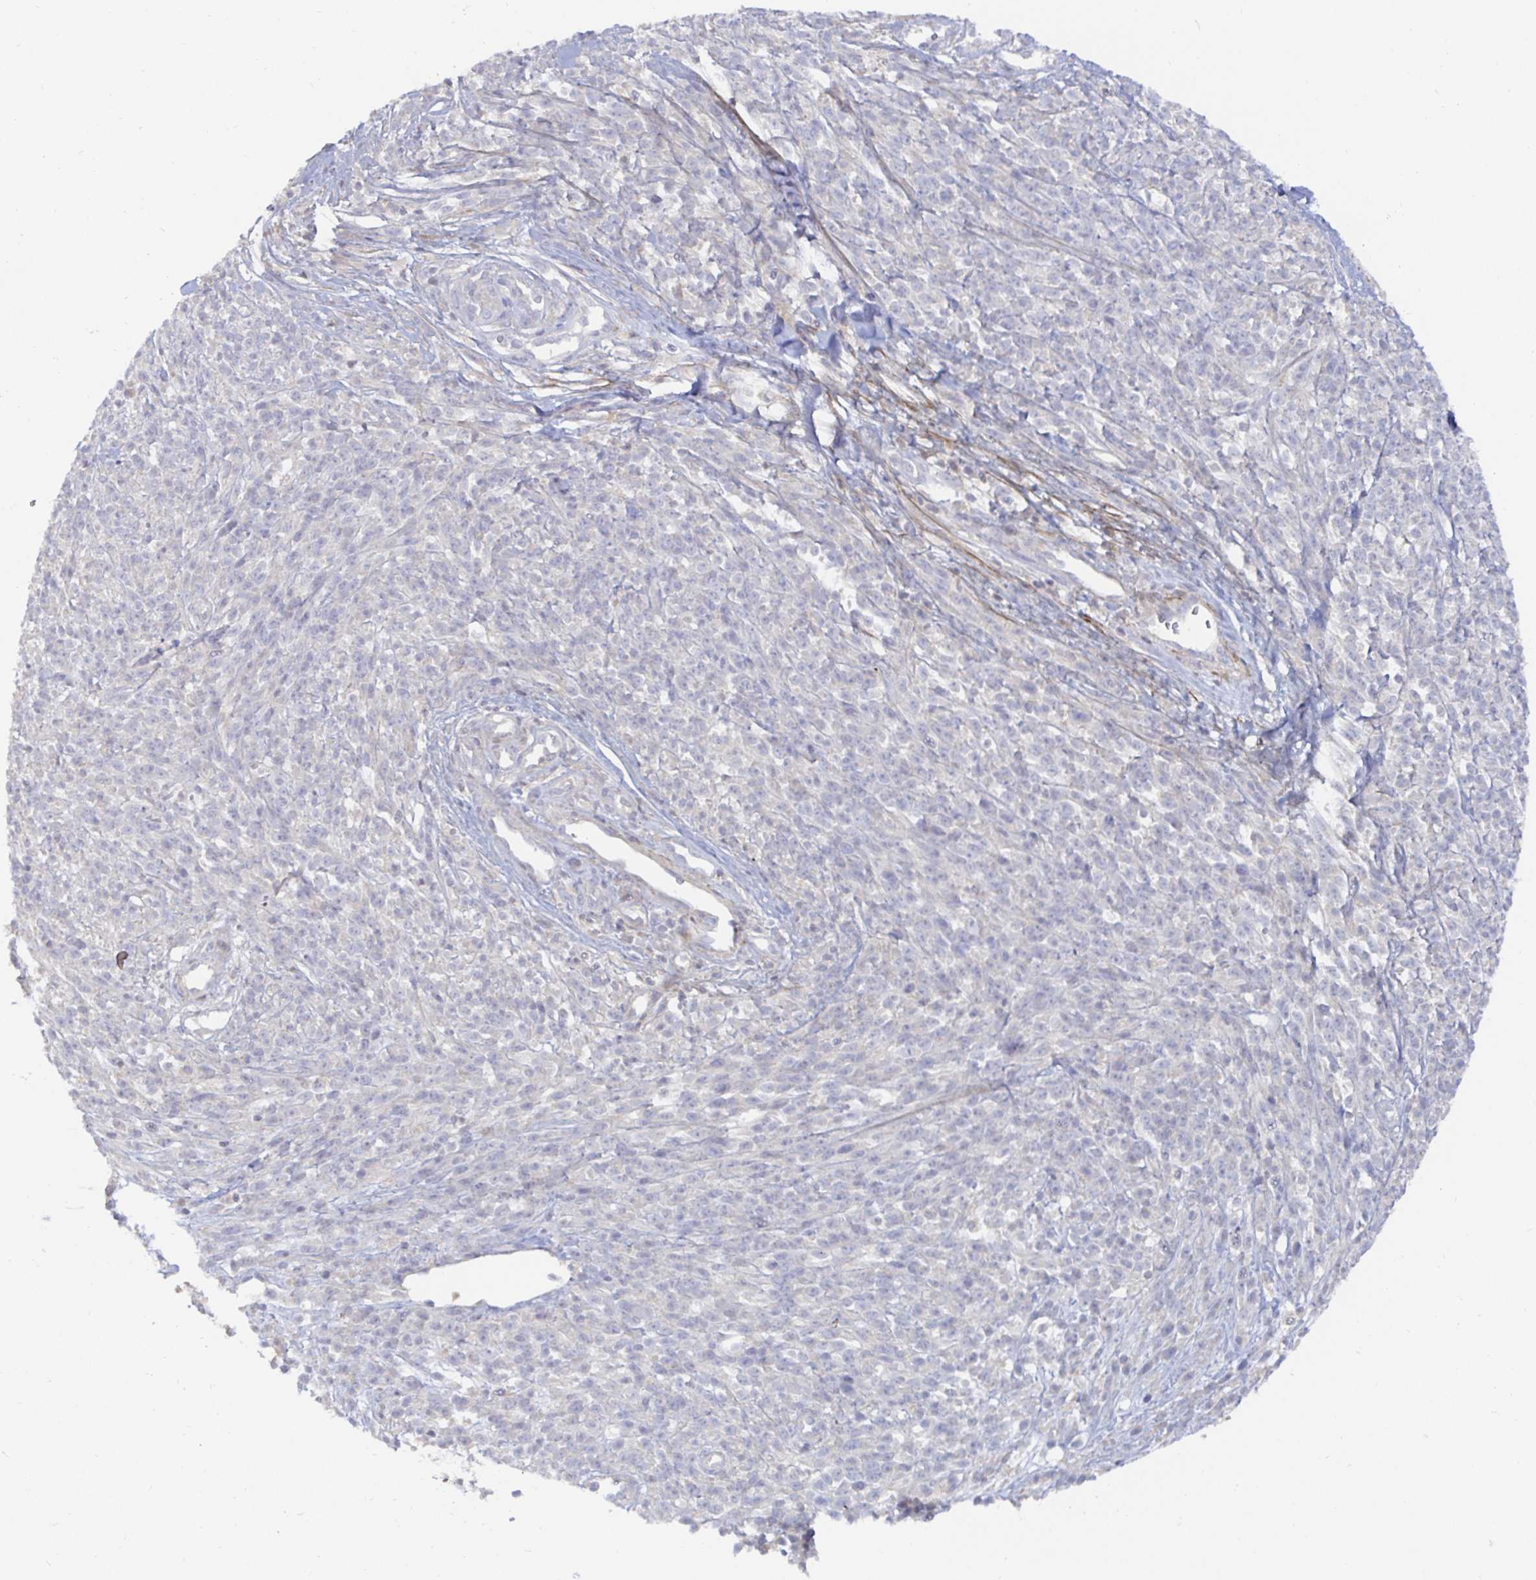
{"staining": {"intensity": "negative", "quantity": "none", "location": "none"}, "tissue": "melanoma", "cell_type": "Tumor cells", "image_type": "cancer", "snomed": [{"axis": "morphology", "description": "Malignant melanoma, NOS"}, {"axis": "topography", "description": "Skin"}, {"axis": "topography", "description": "Skin of trunk"}], "caption": "Immunohistochemical staining of malignant melanoma exhibits no significant positivity in tumor cells.", "gene": "SSH2", "patient": {"sex": "male", "age": 74}}